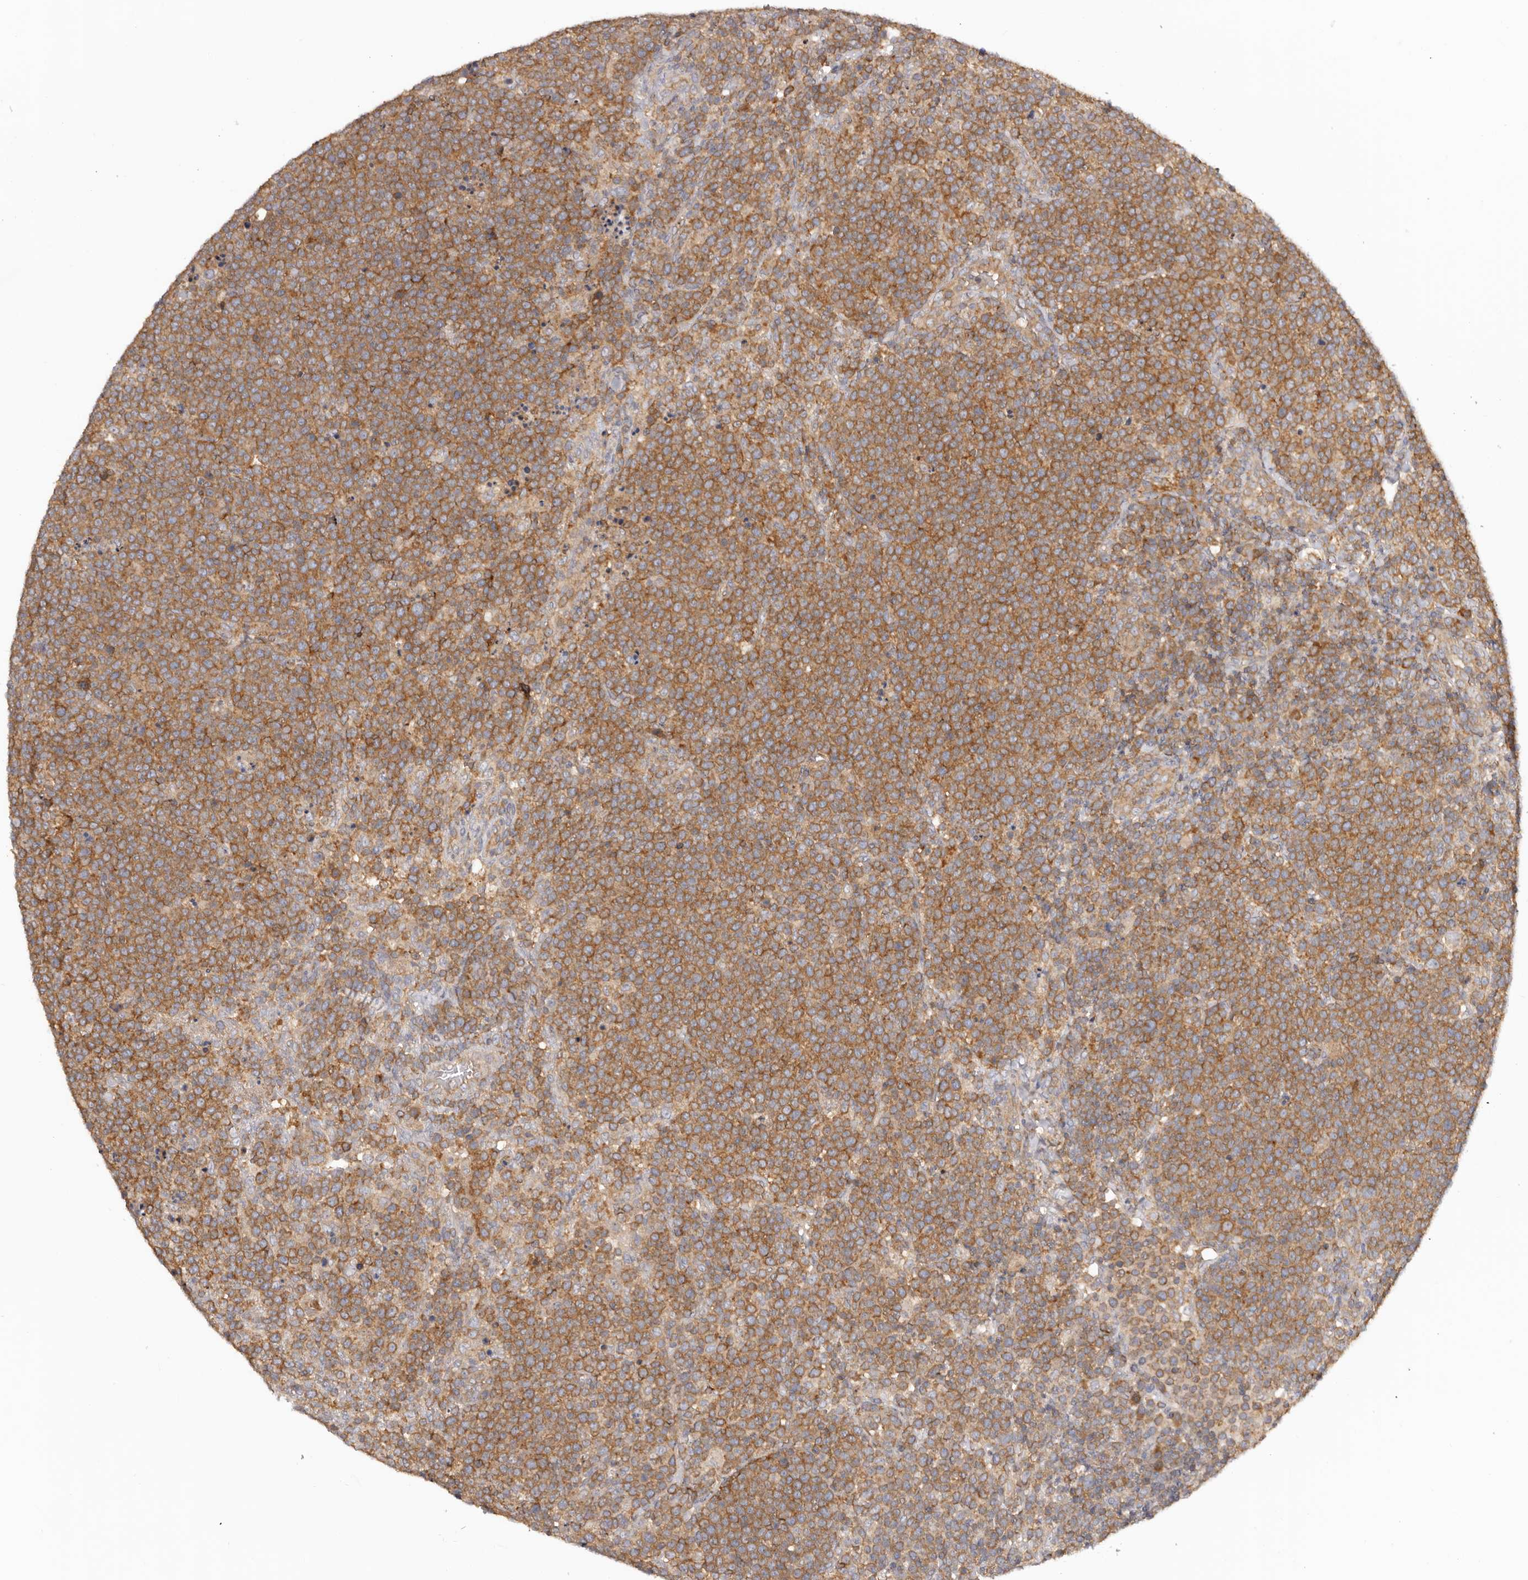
{"staining": {"intensity": "moderate", "quantity": ">75%", "location": "cytoplasmic/membranous"}, "tissue": "lymphoma", "cell_type": "Tumor cells", "image_type": "cancer", "snomed": [{"axis": "morphology", "description": "Malignant lymphoma, non-Hodgkin's type, High grade"}, {"axis": "topography", "description": "Lymph node"}], "caption": "Protein expression analysis of human malignant lymphoma, non-Hodgkin's type (high-grade) reveals moderate cytoplasmic/membranous staining in approximately >75% of tumor cells.", "gene": "EEF1E1", "patient": {"sex": "male", "age": 61}}